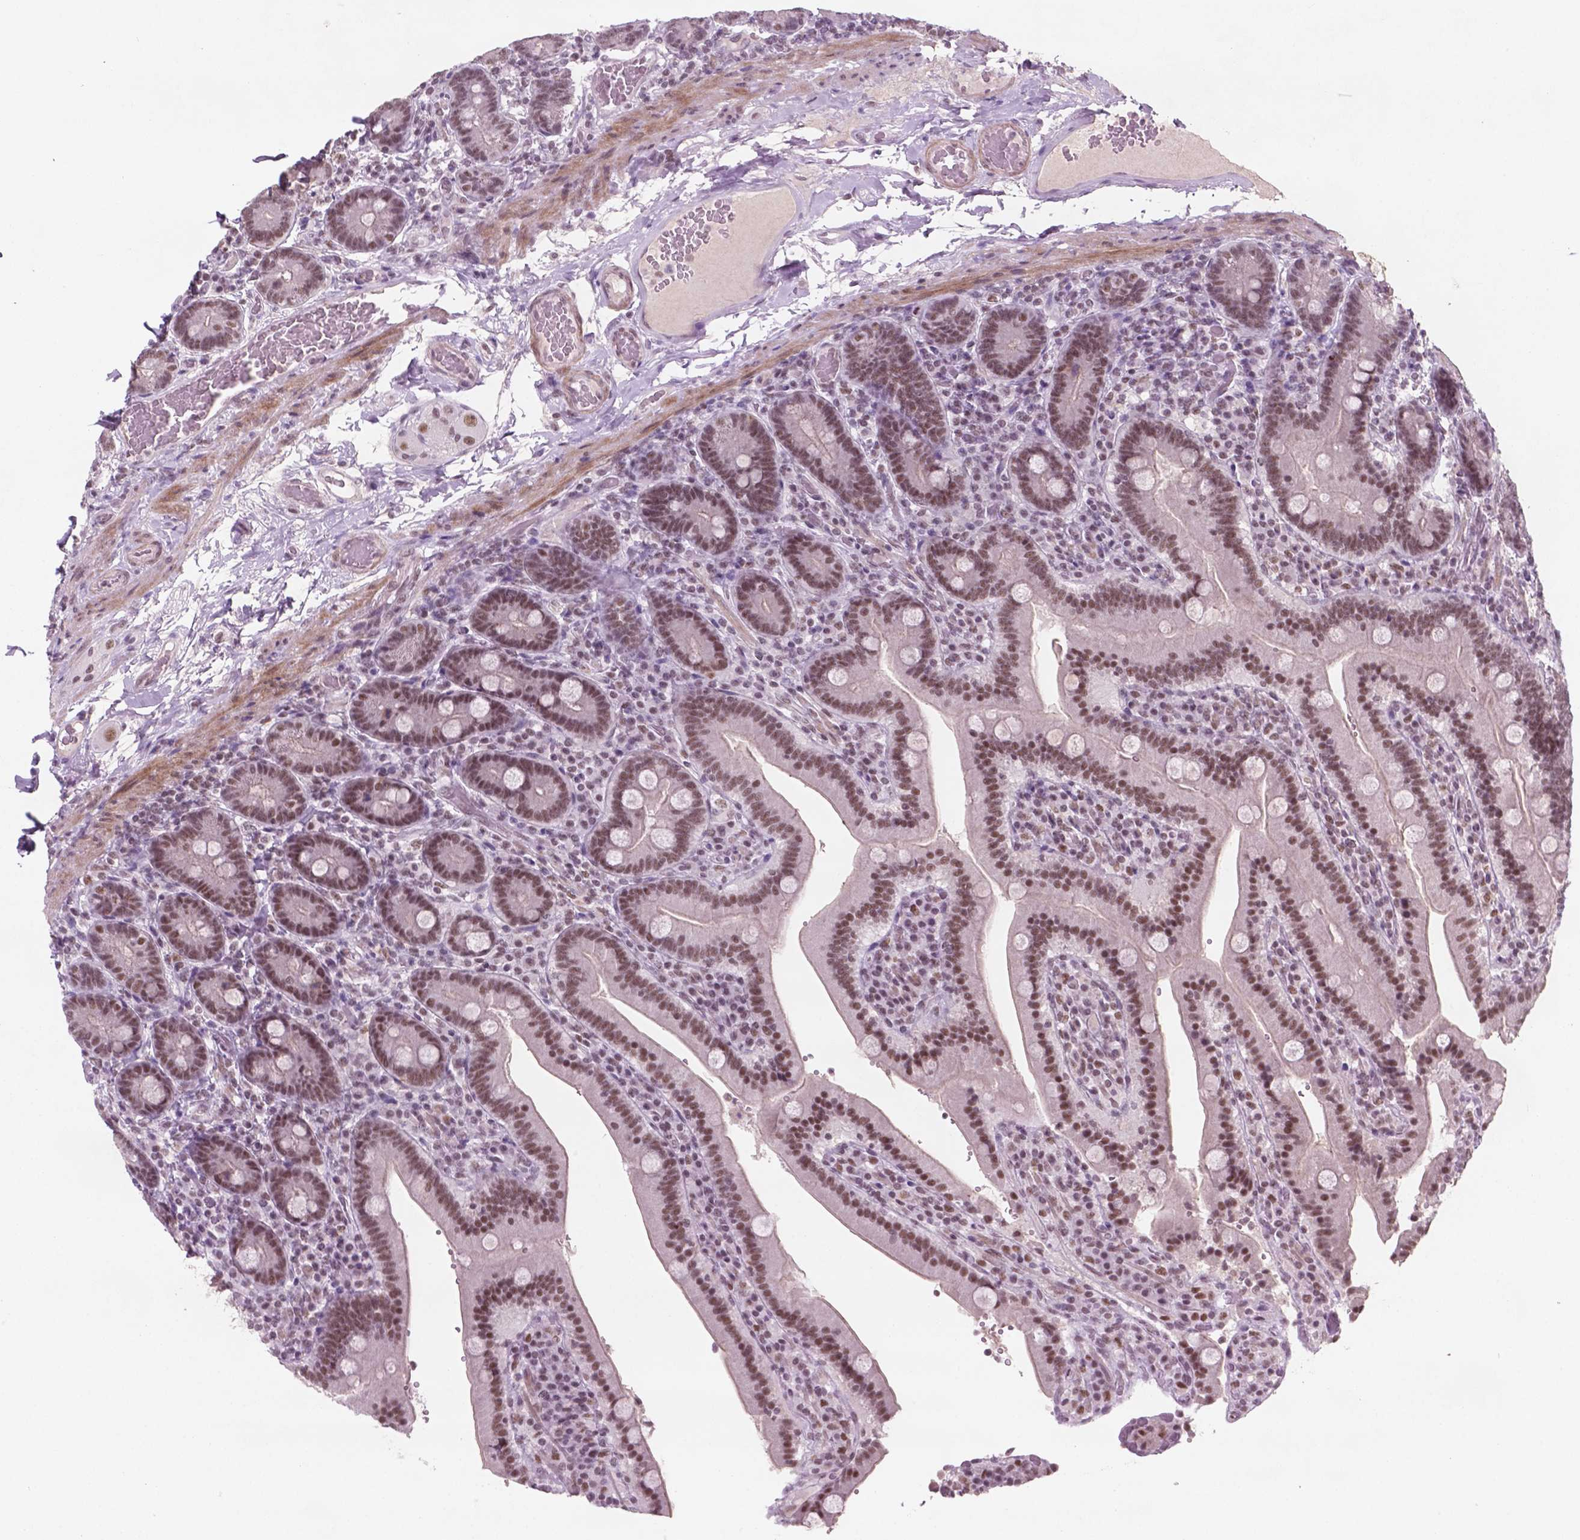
{"staining": {"intensity": "moderate", "quantity": ">75%", "location": "nuclear"}, "tissue": "duodenum", "cell_type": "Glandular cells", "image_type": "normal", "snomed": [{"axis": "morphology", "description": "Normal tissue, NOS"}, {"axis": "topography", "description": "Duodenum"}], "caption": "Duodenum stained with immunohistochemistry (IHC) displays moderate nuclear expression in about >75% of glandular cells.", "gene": "CTR9", "patient": {"sex": "female", "age": 62}}